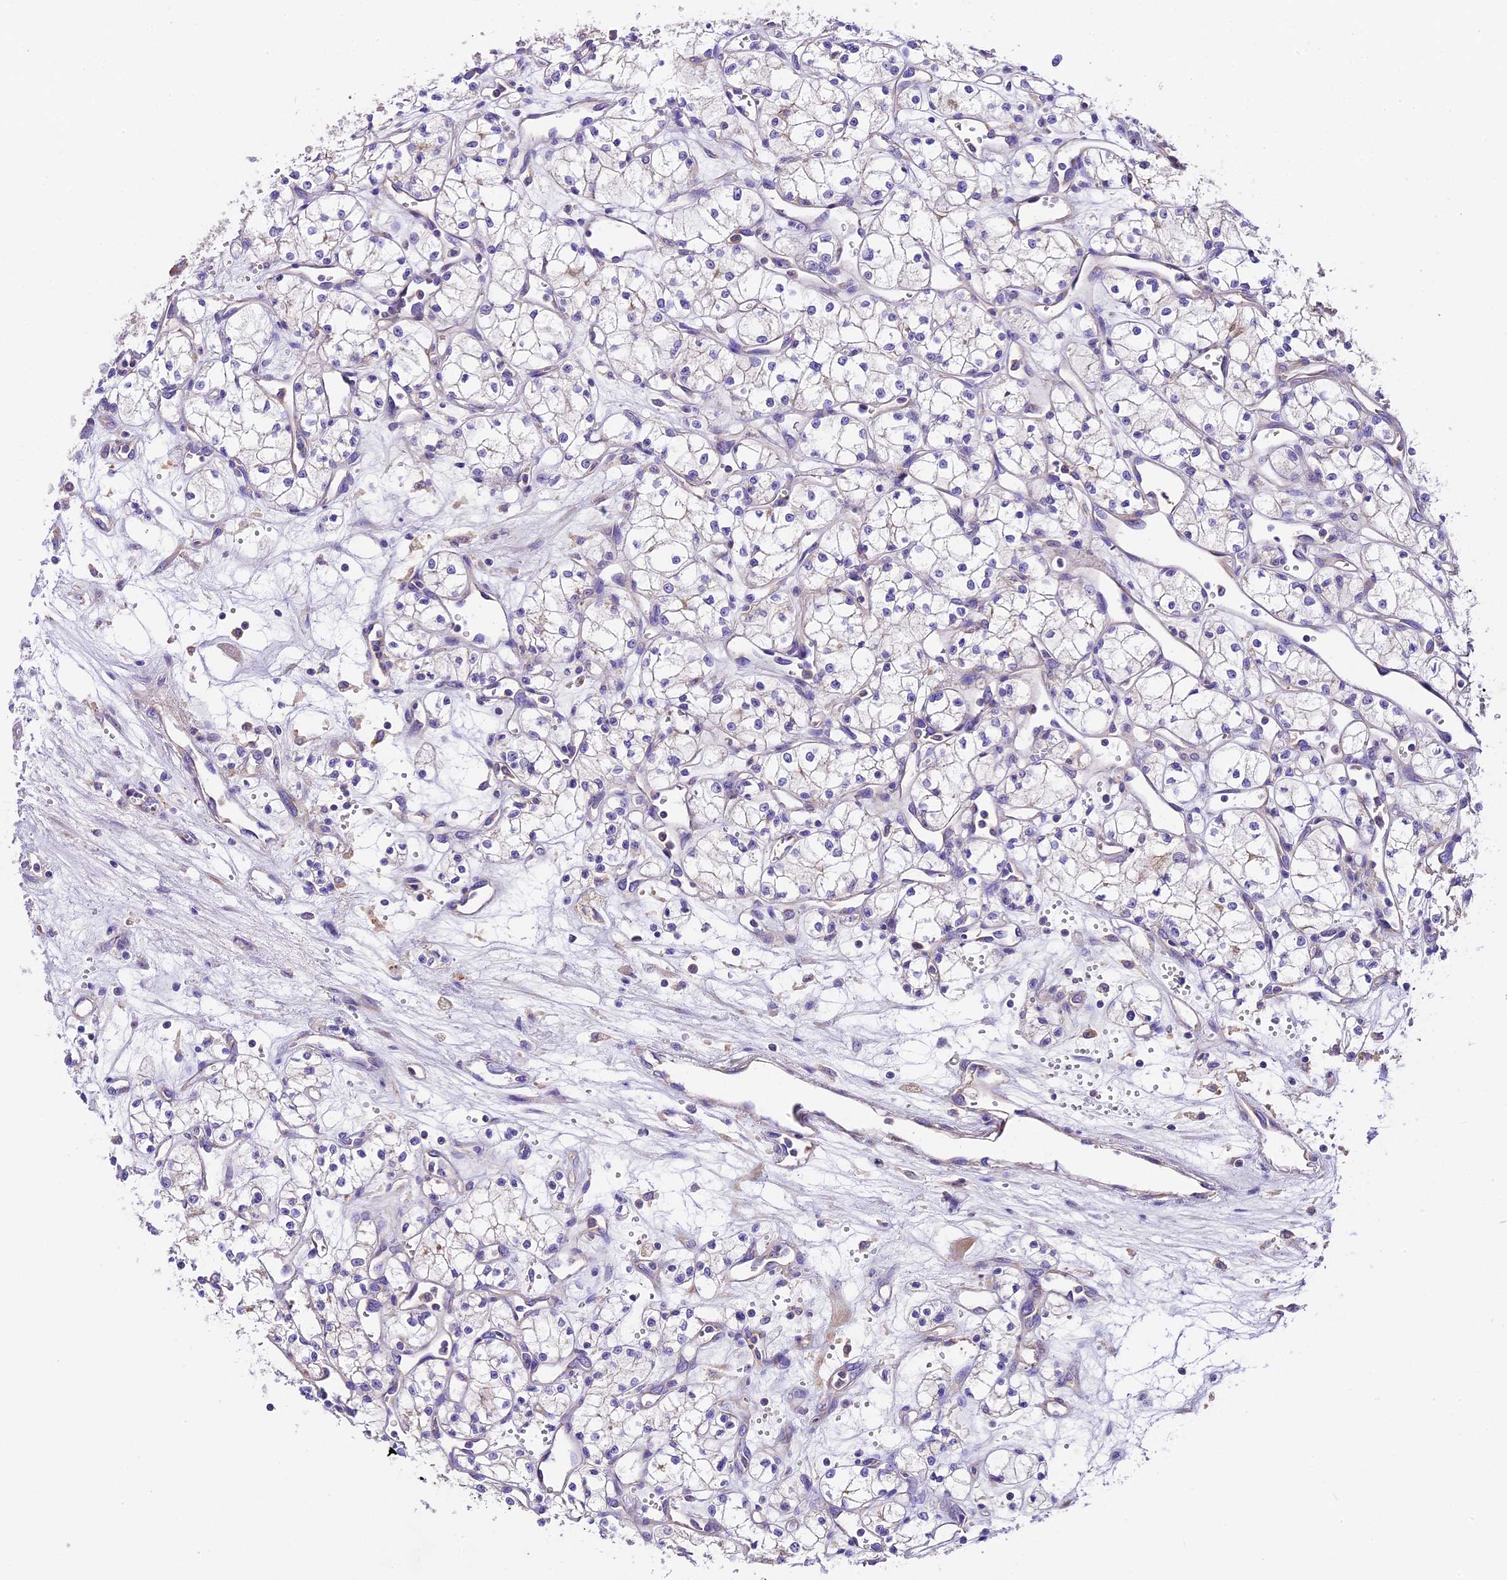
{"staining": {"intensity": "negative", "quantity": "none", "location": "none"}, "tissue": "renal cancer", "cell_type": "Tumor cells", "image_type": "cancer", "snomed": [{"axis": "morphology", "description": "Adenocarcinoma, NOS"}, {"axis": "topography", "description": "Kidney"}], "caption": "Tumor cells are negative for brown protein staining in renal cancer.", "gene": "PEMT", "patient": {"sex": "male", "age": 59}}